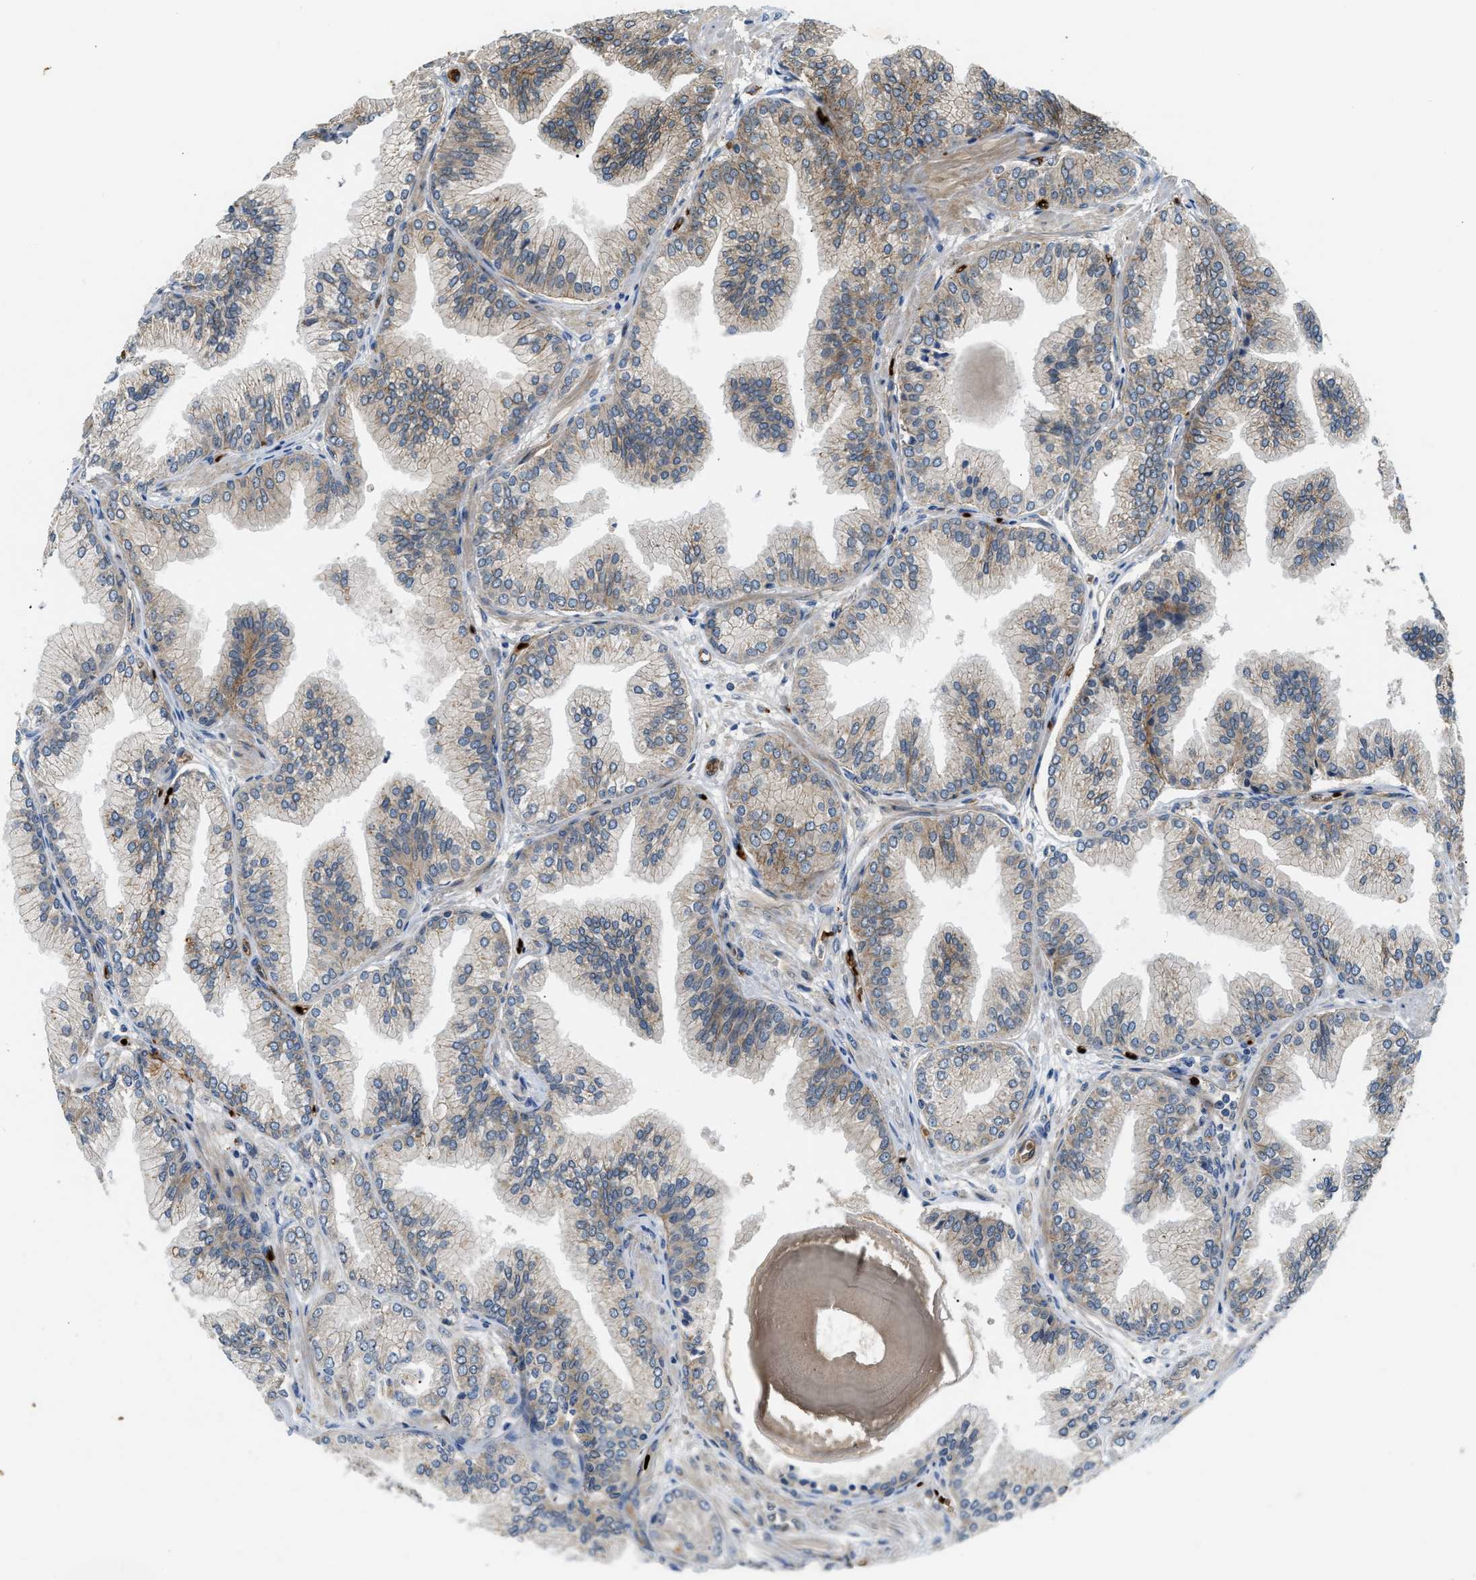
{"staining": {"intensity": "moderate", "quantity": "<25%", "location": "cytoplasmic/membranous"}, "tissue": "prostate cancer", "cell_type": "Tumor cells", "image_type": "cancer", "snomed": [{"axis": "morphology", "description": "Adenocarcinoma, Low grade"}, {"axis": "topography", "description": "Prostate"}], "caption": "Immunohistochemistry (IHC) (DAB) staining of human low-grade adenocarcinoma (prostate) exhibits moderate cytoplasmic/membranous protein expression in about <25% of tumor cells.", "gene": "ERC1", "patient": {"sex": "male", "age": 52}}